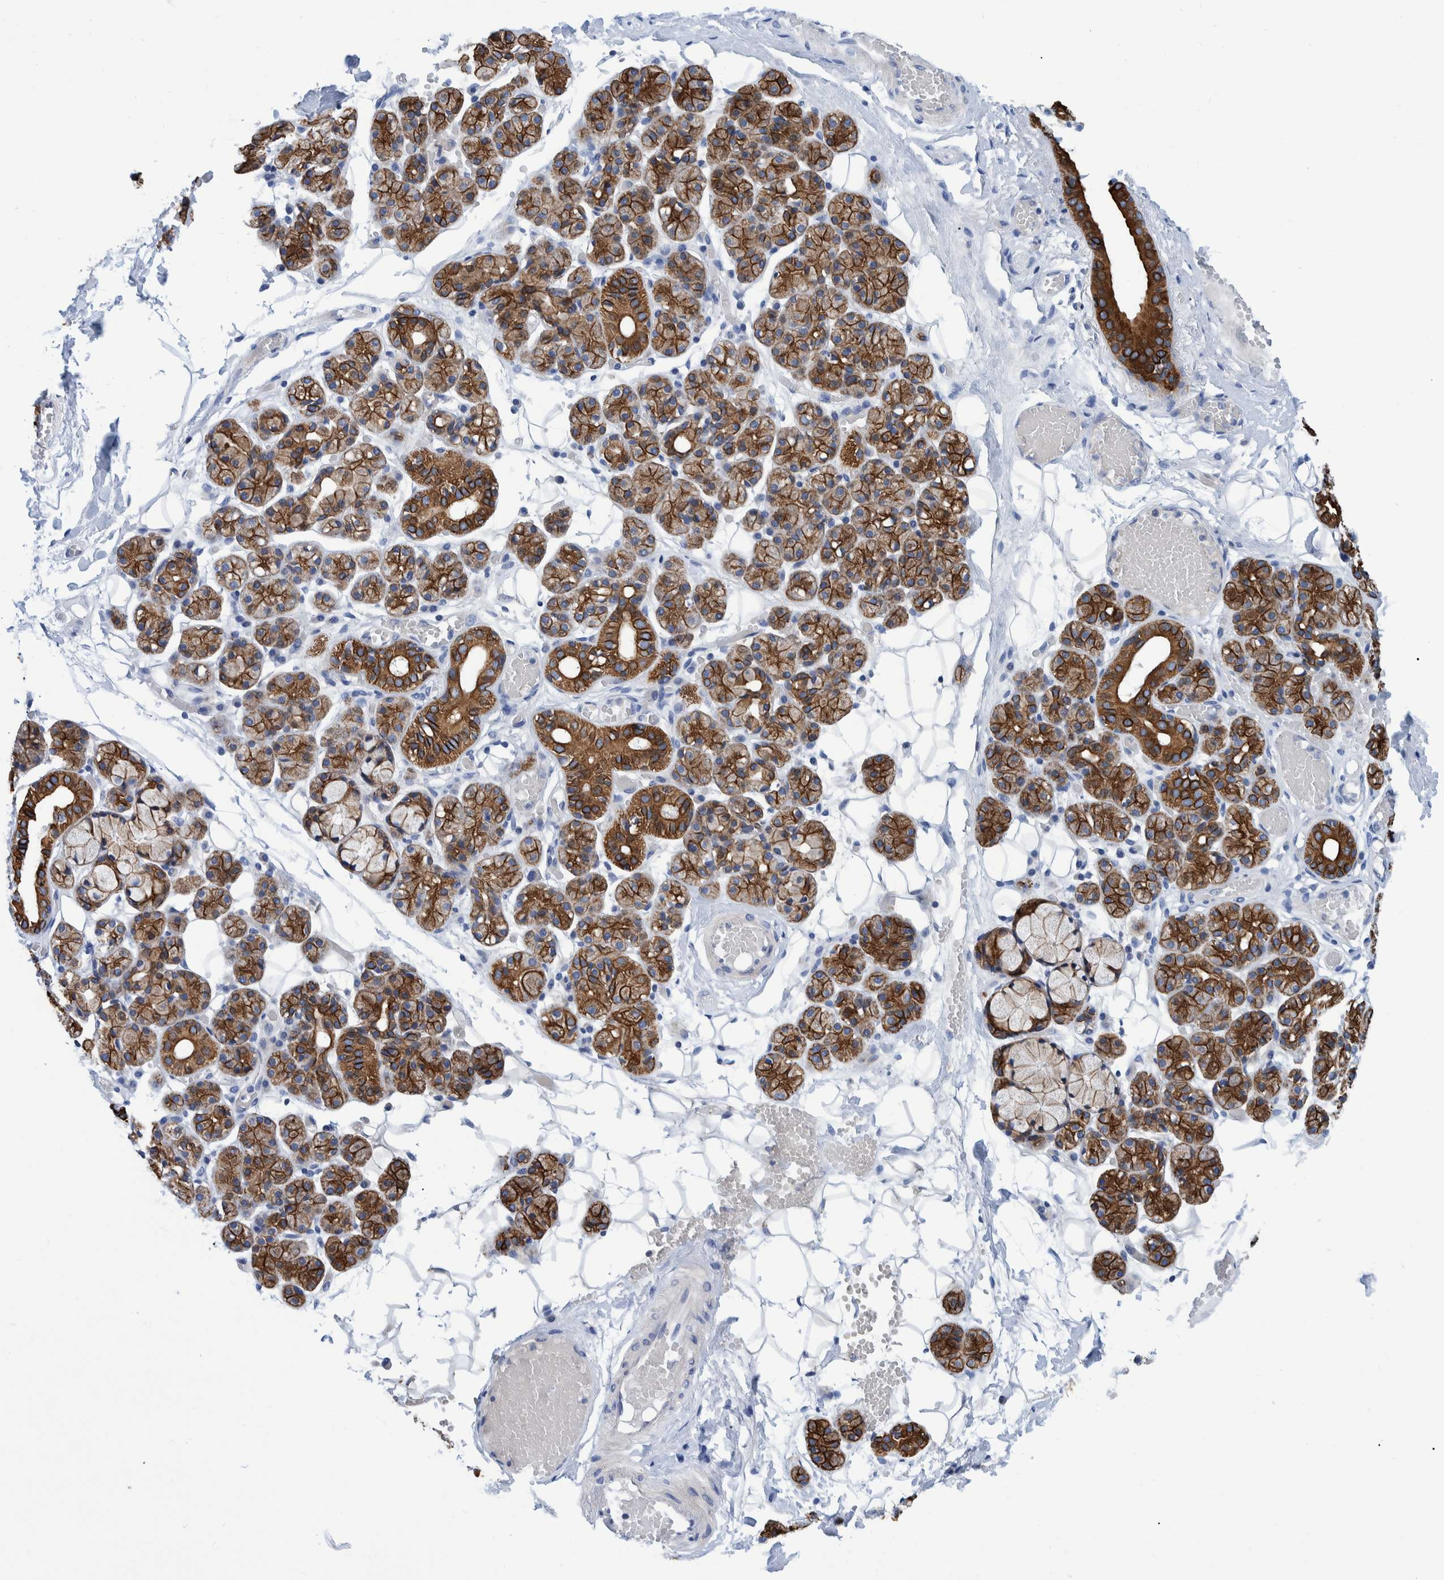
{"staining": {"intensity": "moderate", "quantity": ">75%", "location": "cytoplasmic/membranous"}, "tissue": "salivary gland", "cell_type": "Glandular cells", "image_type": "normal", "snomed": [{"axis": "morphology", "description": "Normal tissue, NOS"}, {"axis": "topography", "description": "Salivary gland"}], "caption": "Immunohistochemical staining of benign salivary gland demonstrates medium levels of moderate cytoplasmic/membranous expression in about >75% of glandular cells.", "gene": "MKS1", "patient": {"sex": "male", "age": 63}}